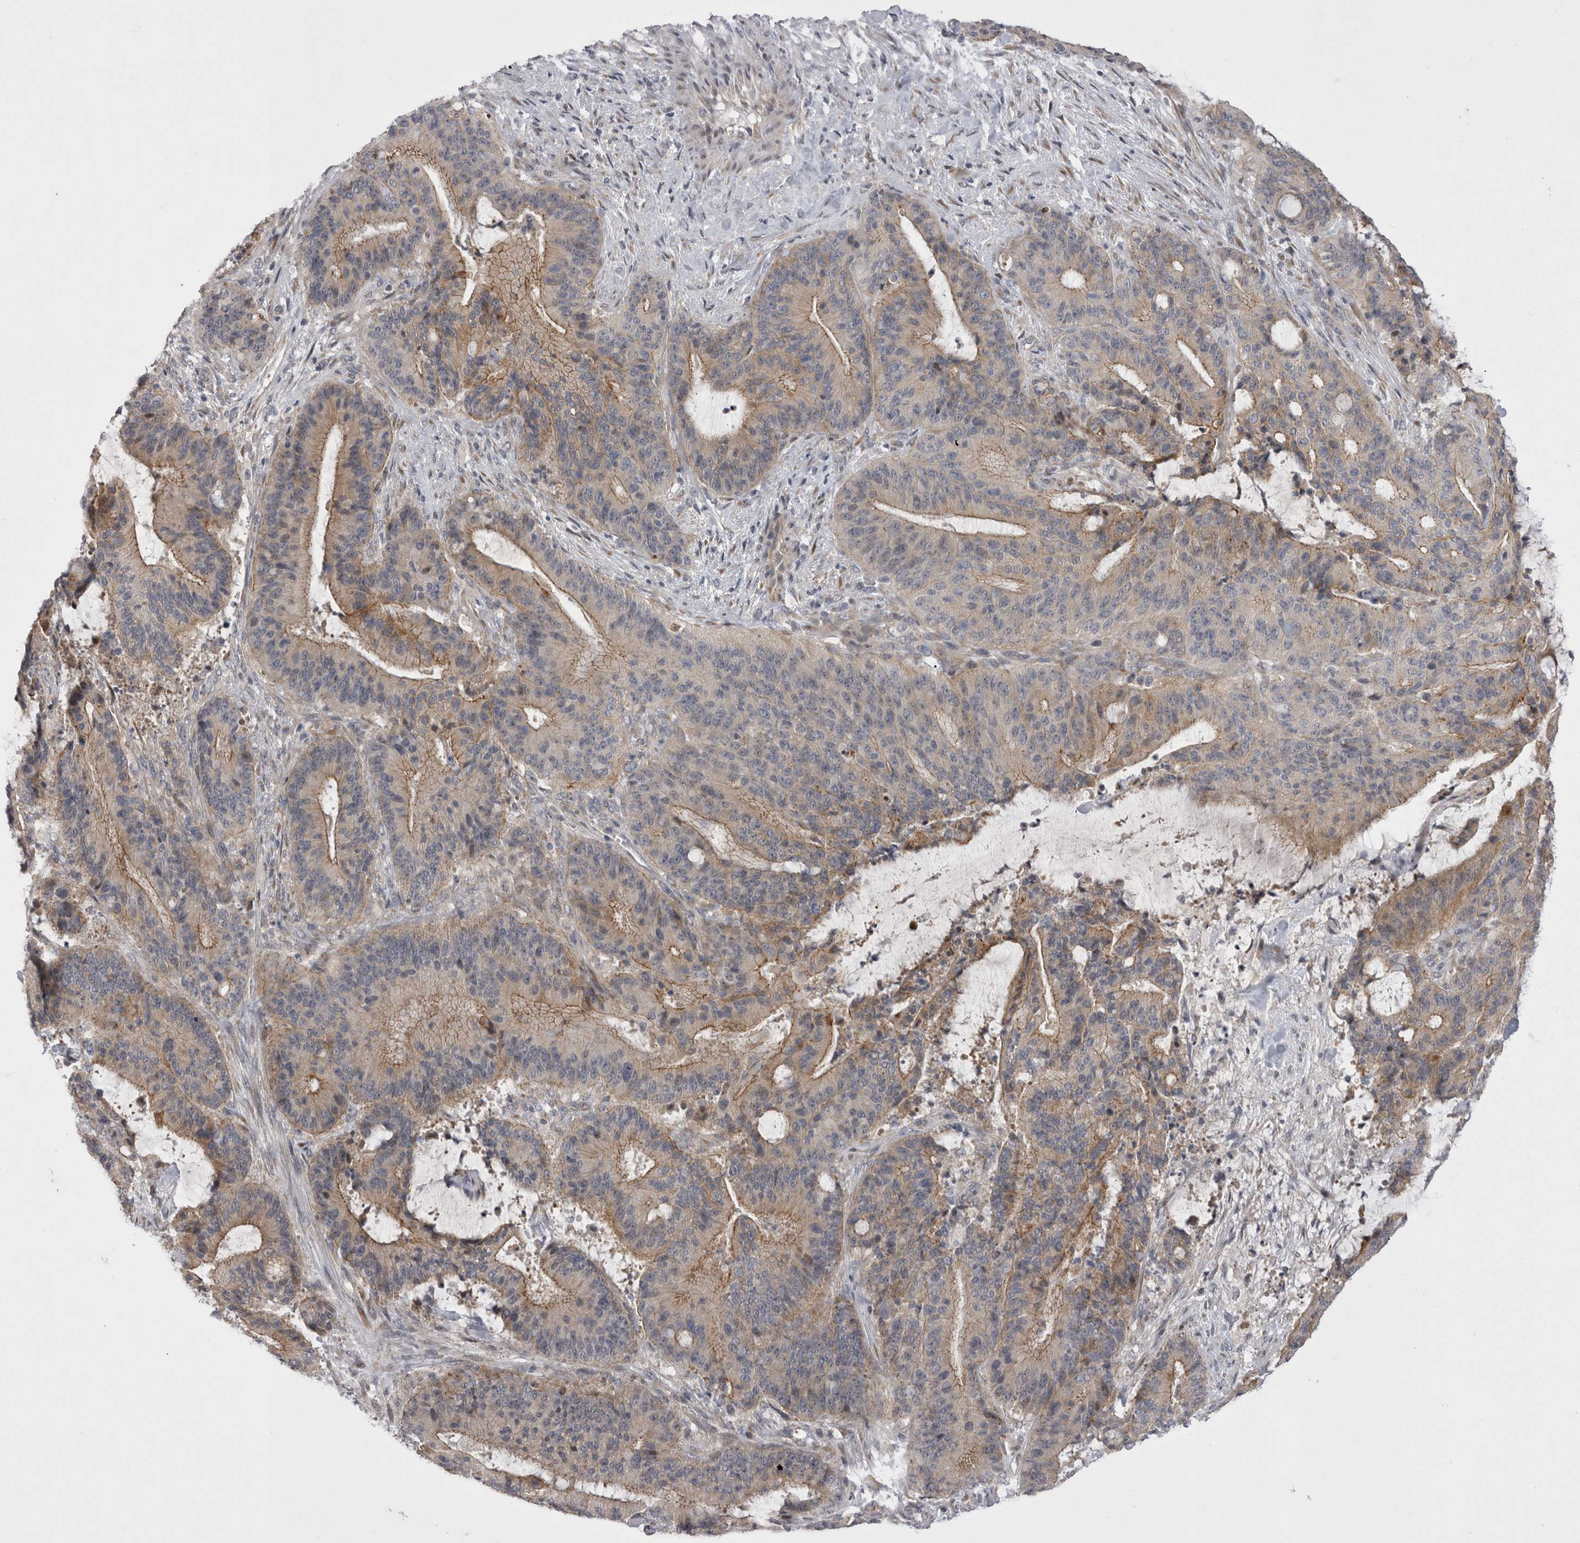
{"staining": {"intensity": "moderate", "quantity": "25%-75%", "location": "cytoplasmic/membranous"}, "tissue": "liver cancer", "cell_type": "Tumor cells", "image_type": "cancer", "snomed": [{"axis": "morphology", "description": "Normal tissue, NOS"}, {"axis": "morphology", "description": "Cholangiocarcinoma"}, {"axis": "topography", "description": "Liver"}, {"axis": "topography", "description": "Peripheral nerve tissue"}], "caption": "Human liver cancer (cholangiocarcinoma) stained for a protein (brown) demonstrates moderate cytoplasmic/membranous positive staining in about 25%-75% of tumor cells.", "gene": "NENF", "patient": {"sex": "female", "age": 73}}